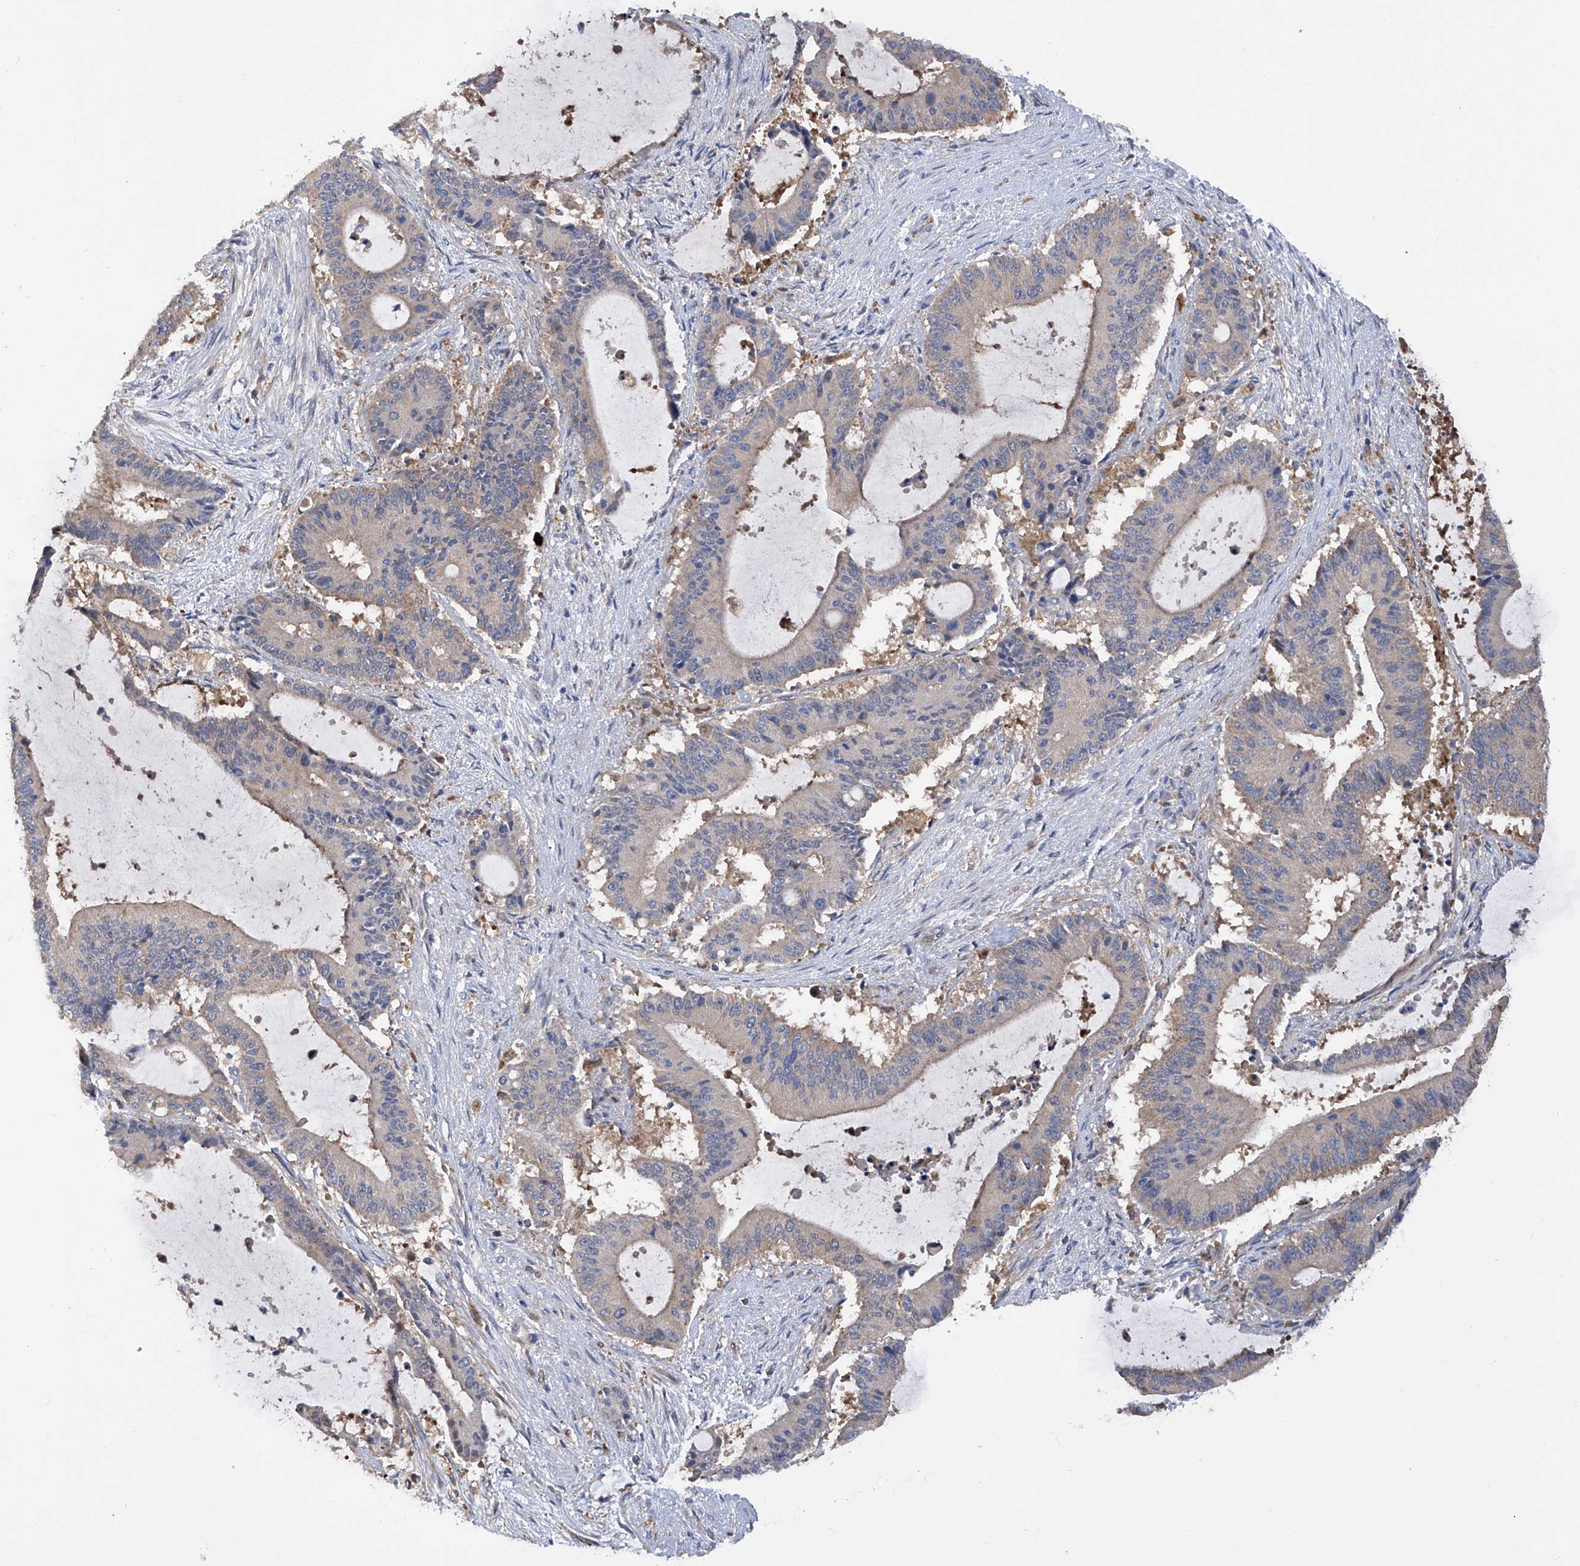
{"staining": {"intensity": "weak", "quantity": "<25%", "location": "cytoplasmic/membranous"}, "tissue": "liver cancer", "cell_type": "Tumor cells", "image_type": "cancer", "snomed": [{"axis": "morphology", "description": "Normal tissue, NOS"}, {"axis": "morphology", "description": "Cholangiocarcinoma"}, {"axis": "topography", "description": "Liver"}, {"axis": "topography", "description": "Peripheral nerve tissue"}], "caption": "Tumor cells show no significant staining in liver cancer (cholangiocarcinoma). (DAB immunohistochemistry, high magnification).", "gene": "SPATA20", "patient": {"sex": "female", "age": 73}}